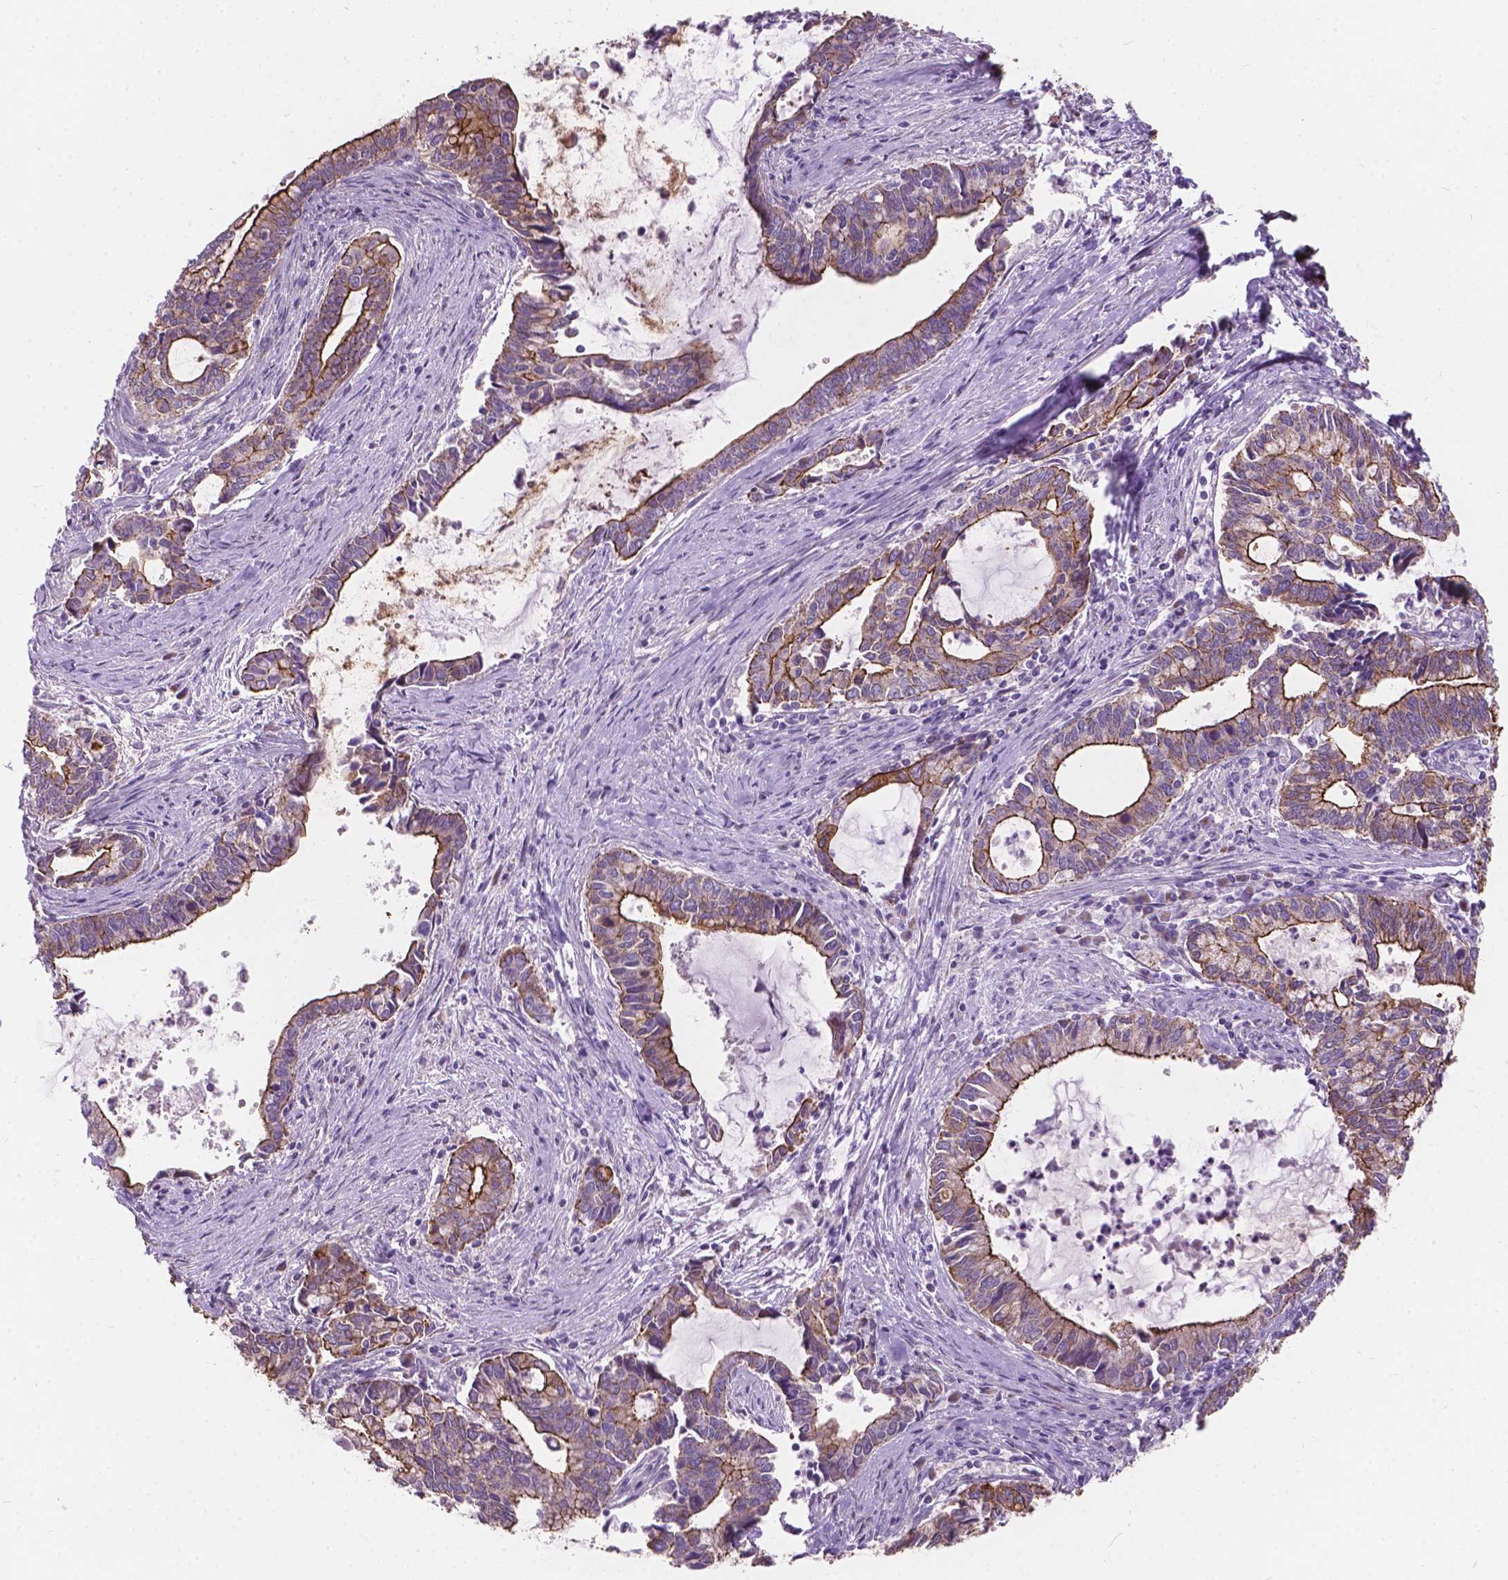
{"staining": {"intensity": "moderate", "quantity": "25%-75%", "location": "cytoplasmic/membranous"}, "tissue": "cervical cancer", "cell_type": "Tumor cells", "image_type": "cancer", "snomed": [{"axis": "morphology", "description": "Adenocarcinoma, NOS"}, {"axis": "topography", "description": "Cervix"}], "caption": "Brown immunohistochemical staining in human adenocarcinoma (cervical) demonstrates moderate cytoplasmic/membranous staining in approximately 25%-75% of tumor cells.", "gene": "MYH14", "patient": {"sex": "female", "age": 42}}